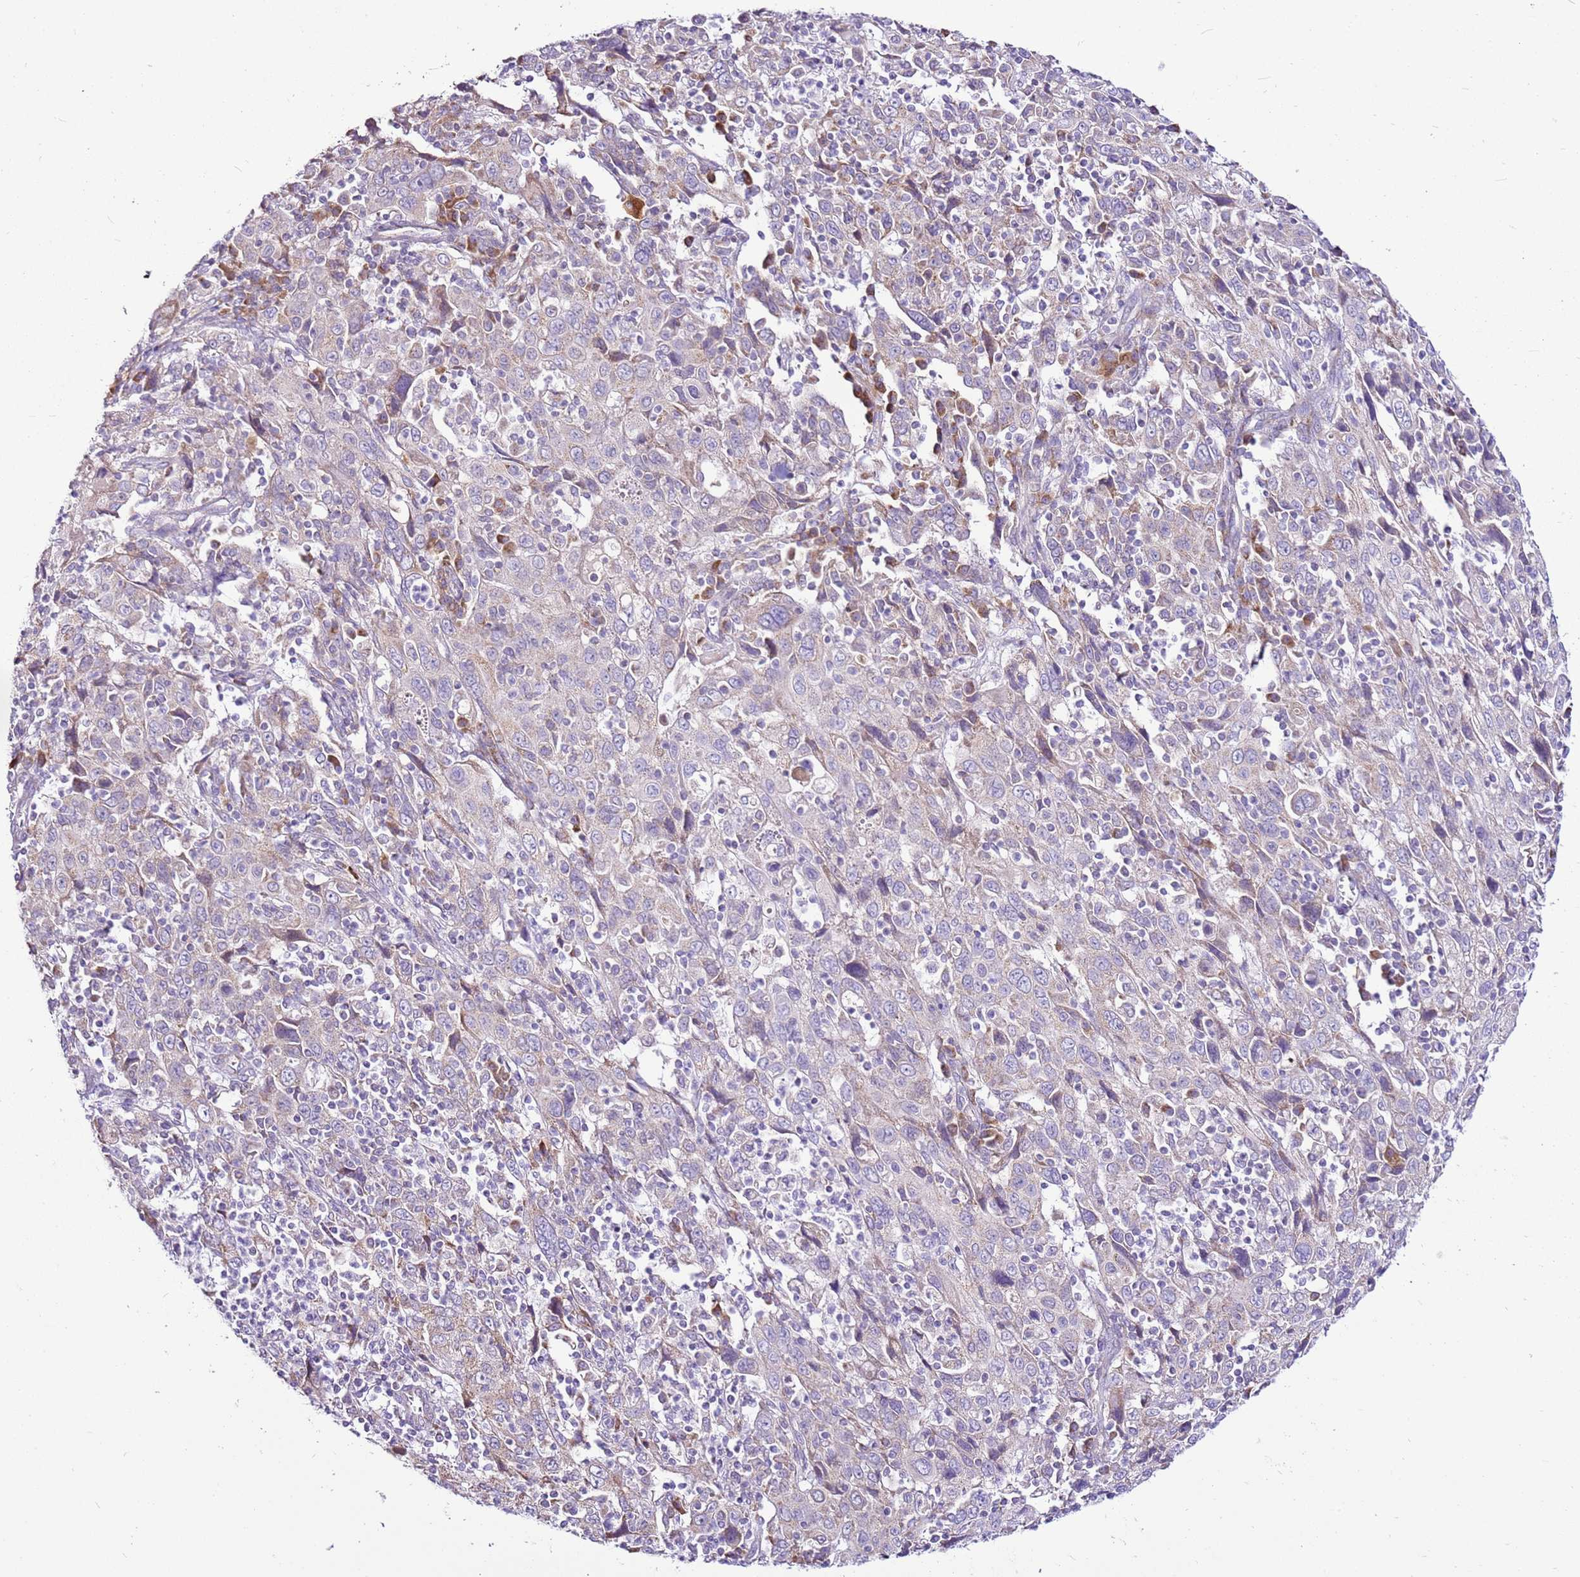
{"staining": {"intensity": "negative", "quantity": "none", "location": "none"}, "tissue": "cervical cancer", "cell_type": "Tumor cells", "image_type": "cancer", "snomed": [{"axis": "morphology", "description": "Squamous cell carcinoma, NOS"}, {"axis": "topography", "description": "Cervix"}], "caption": "Tumor cells are negative for brown protein staining in cervical cancer.", "gene": "MRPL36", "patient": {"sex": "female", "age": 46}}